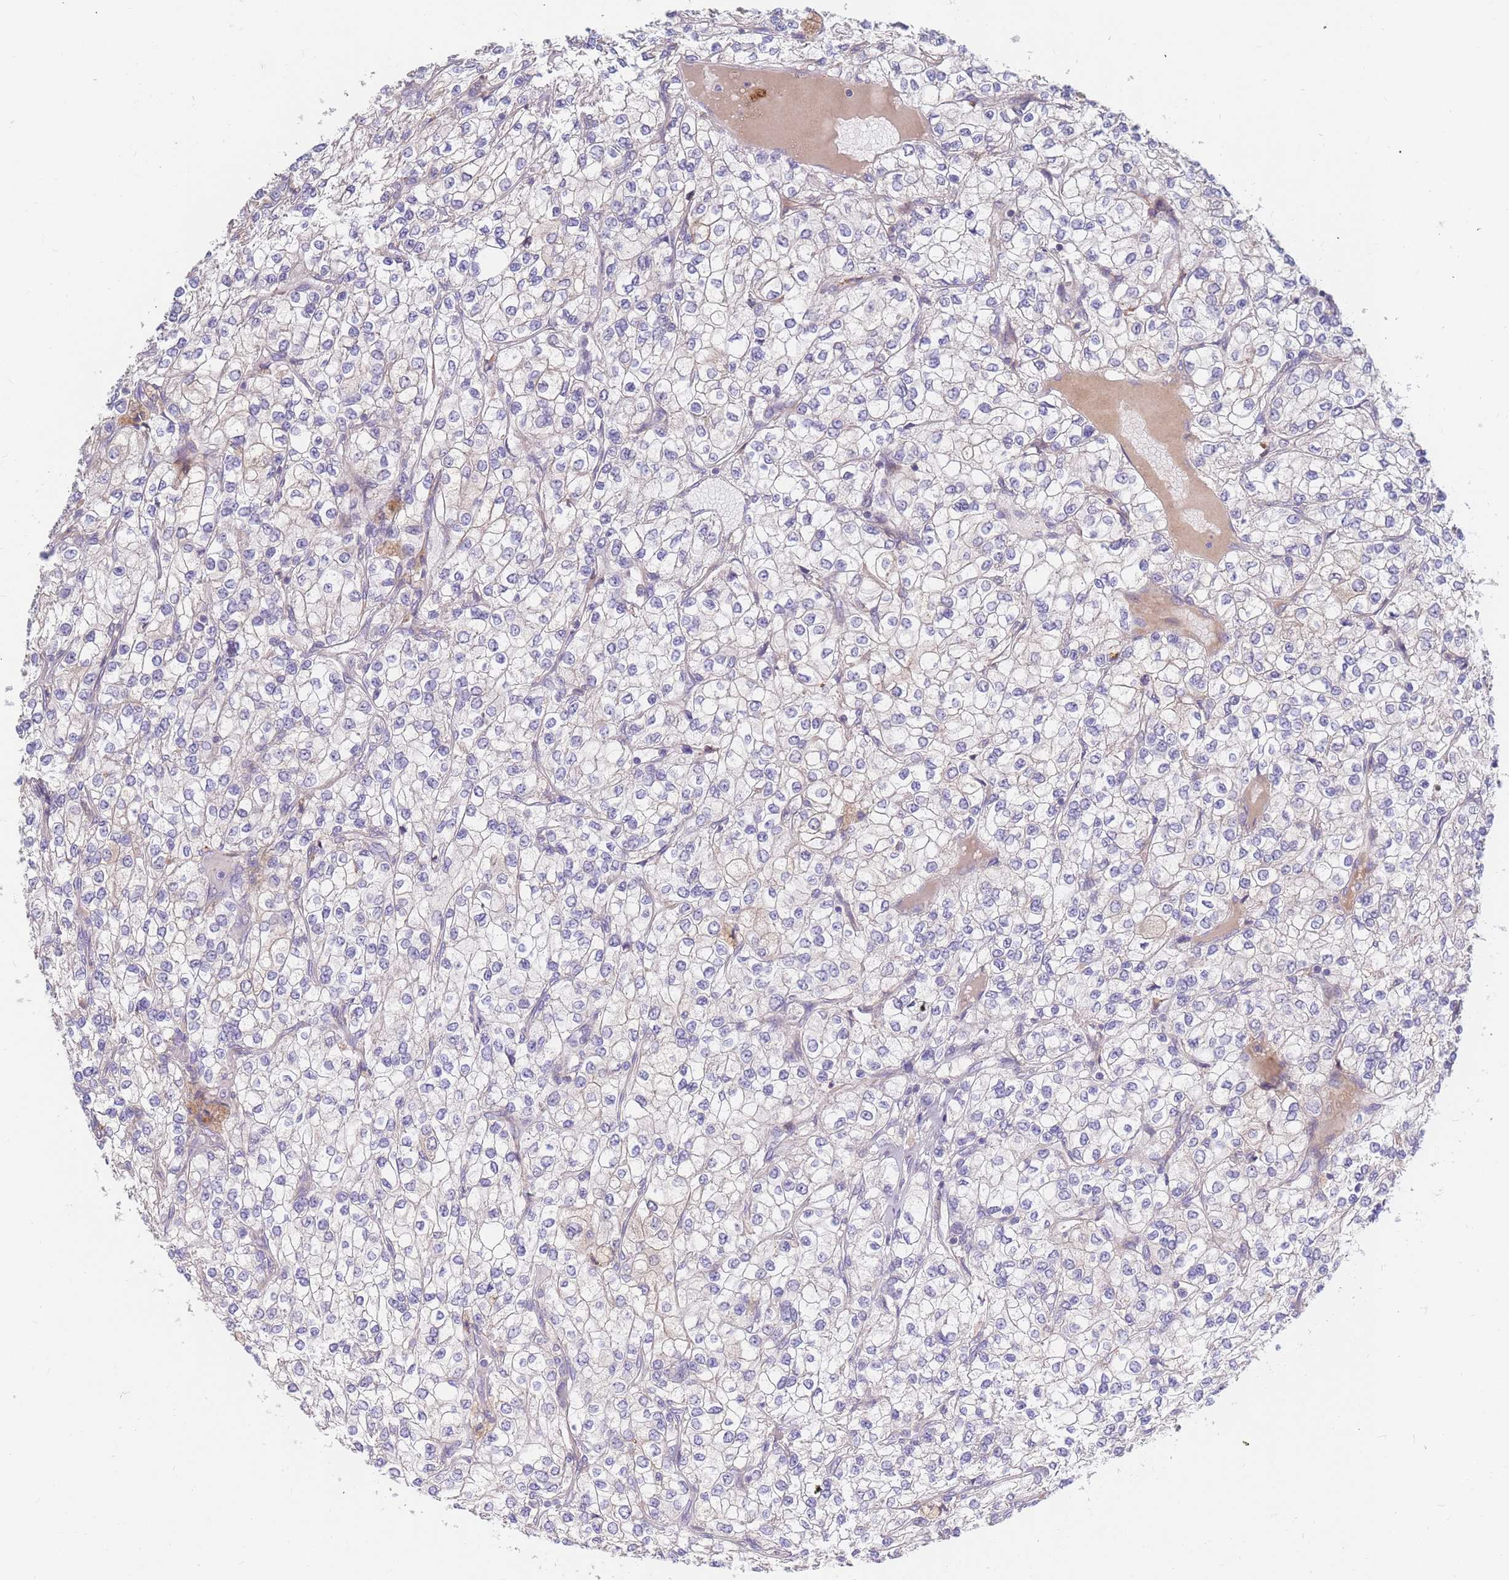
{"staining": {"intensity": "negative", "quantity": "none", "location": "none"}, "tissue": "renal cancer", "cell_type": "Tumor cells", "image_type": "cancer", "snomed": [{"axis": "morphology", "description": "Adenocarcinoma, NOS"}, {"axis": "topography", "description": "Kidney"}], "caption": "High power microscopy image of an IHC histopathology image of adenocarcinoma (renal), revealing no significant expression in tumor cells.", "gene": "BORCS5", "patient": {"sex": "male", "age": 80}}